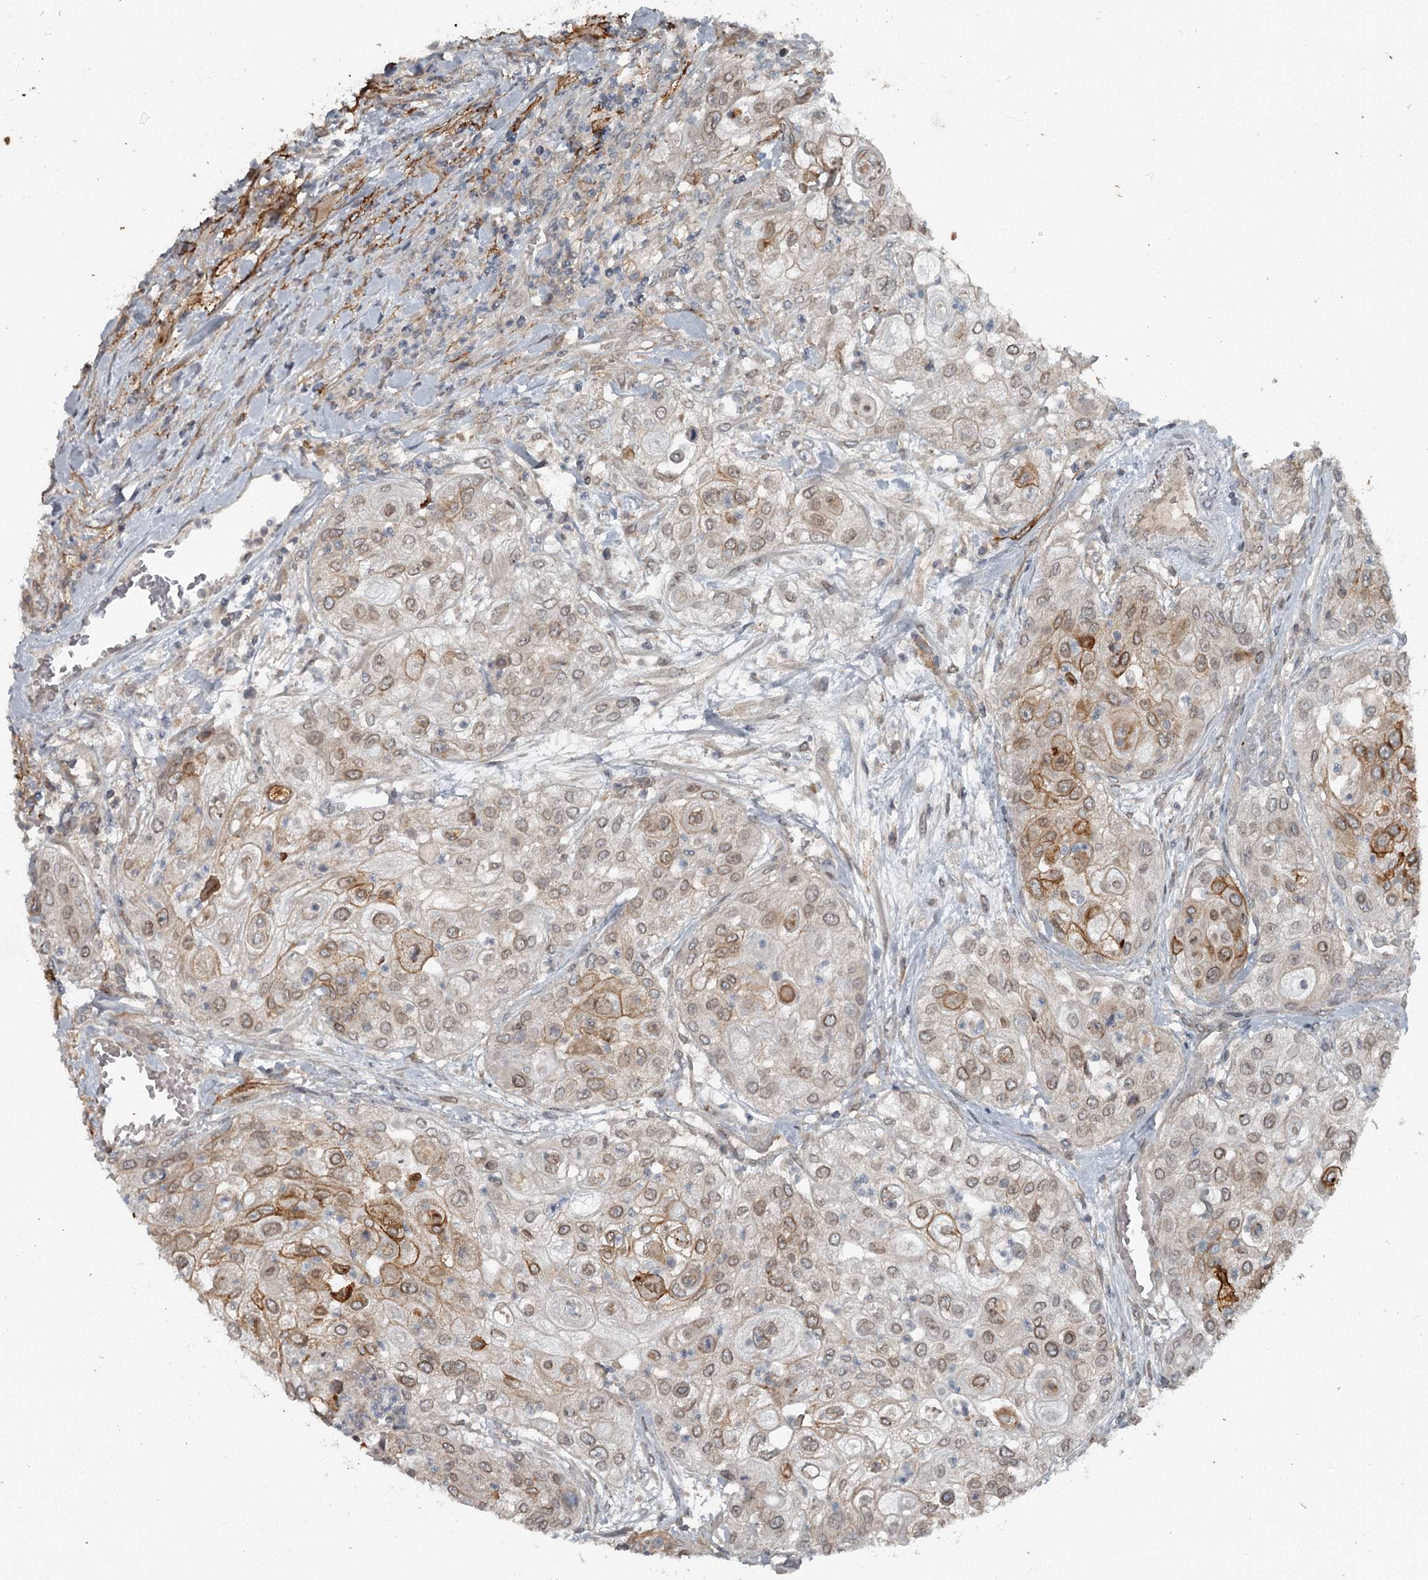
{"staining": {"intensity": "moderate", "quantity": "<25%", "location": "cytoplasmic/membranous,nuclear"}, "tissue": "urothelial cancer", "cell_type": "Tumor cells", "image_type": "cancer", "snomed": [{"axis": "morphology", "description": "Urothelial carcinoma, High grade"}, {"axis": "topography", "description": "Urinary bladder"}], "caption": "DAB immunohistochemical staining of human urothelial carcinoma (high-grade) displays moderate cytoplasmic/membranous and nuclear protein staining in approximately <25% of tumor cells. (brown staining indicates protein expression, while blue staining denotes nuclei).", "gene": "SLC39A8", "patient": {"sex": "female", "age": 79}}